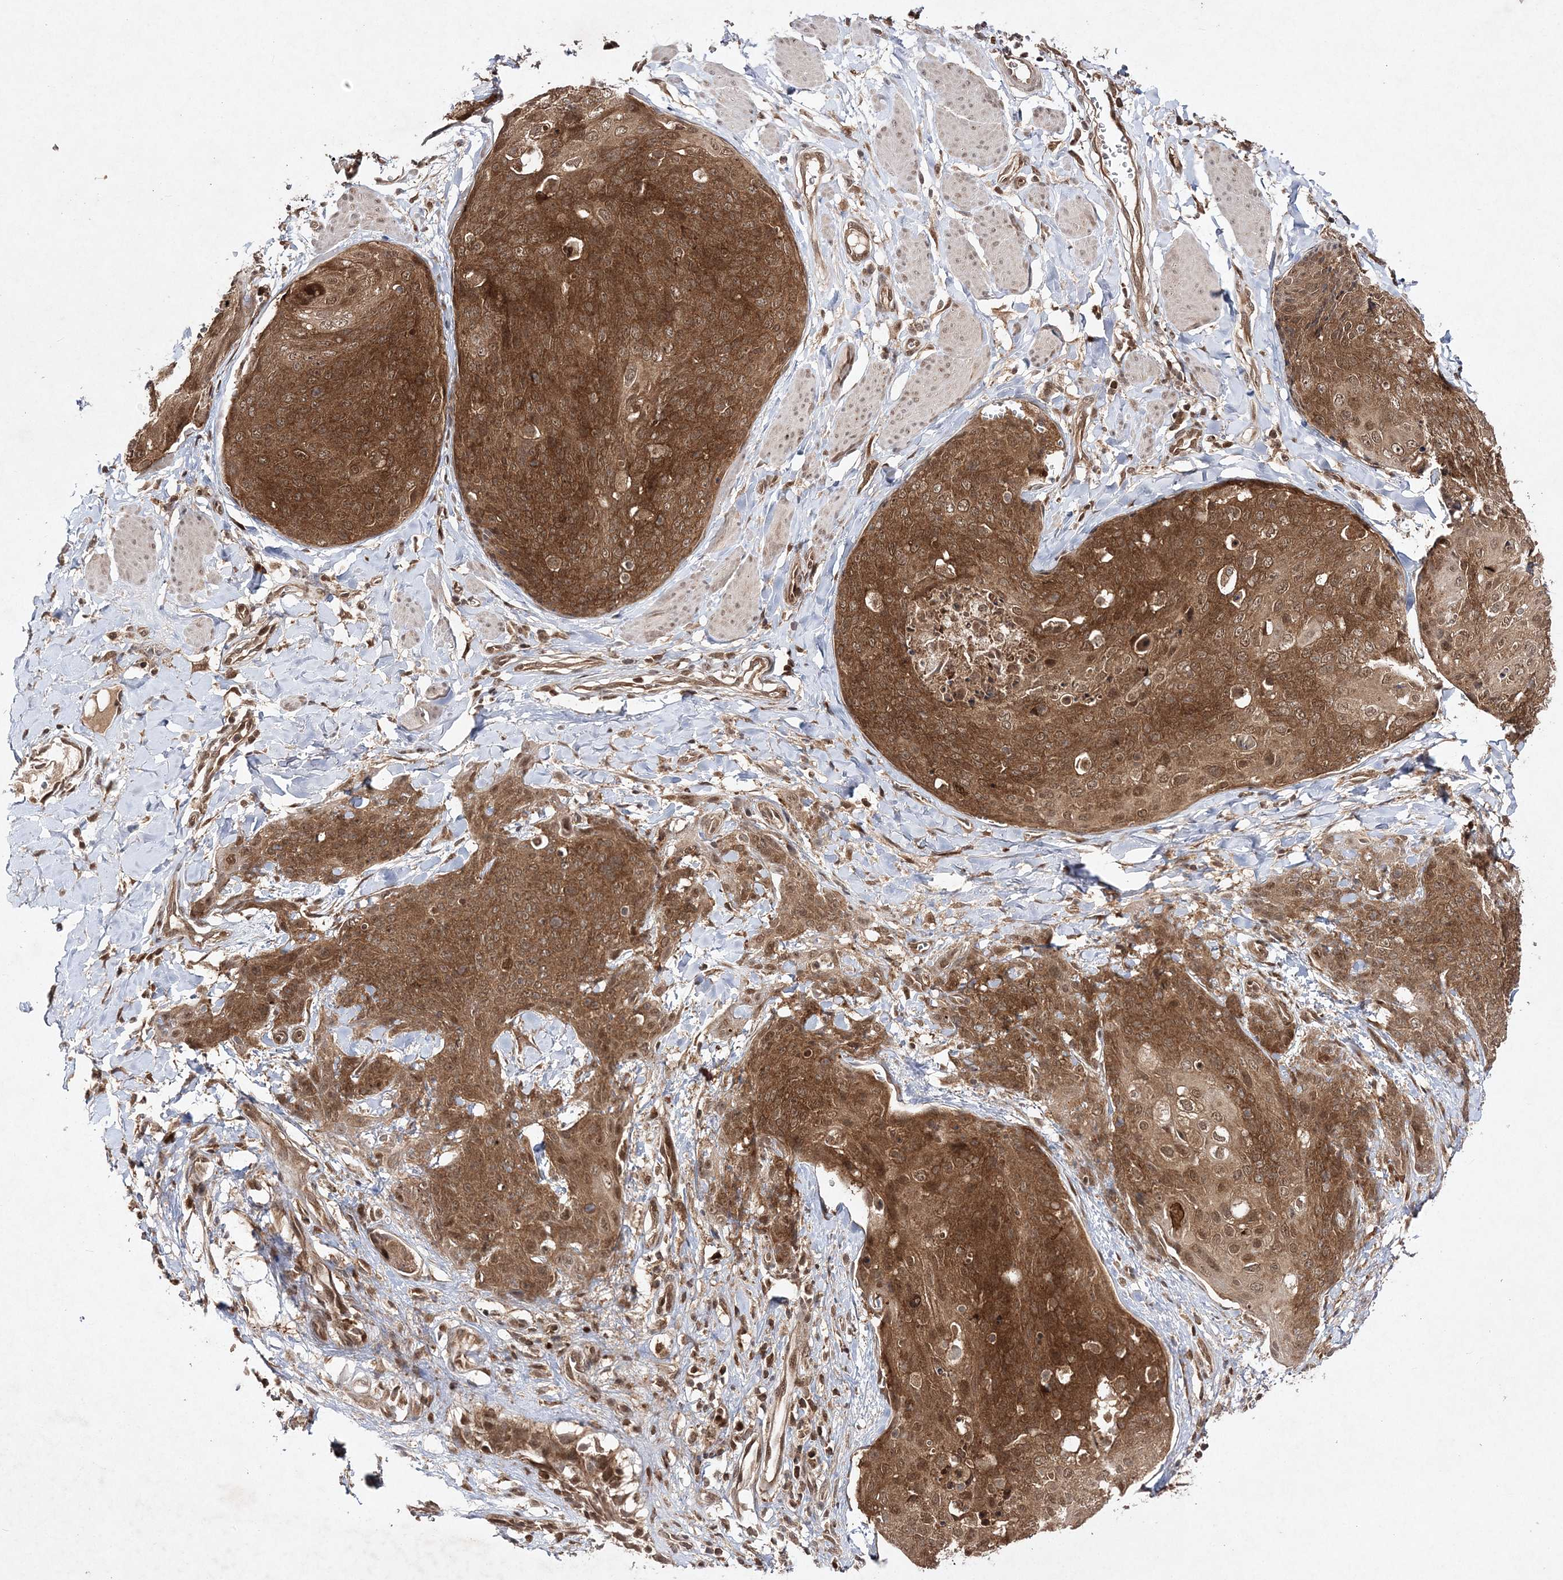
{"staining": {"intensity": "moderate", "quantity": ">75%", "location": "cytoplasmic/membranous,nuclear"}, "tissue": "skin cancer", "cell_type": "Tumor cells", "image_type": "cancer", "snomed": [{"axis": "morphology", "description": "Squamous cell carcinoma, NOS"}, {"axis": "topography", "description": "Skin"}, {"axis": "topography", "description": "Vulva"}], "caption": "A photomicrograph of skin cancer (squamous cell carcinoma) stained for a protein exhibits moderate cytoplasmic/membranous and nuclear brown staining in tumor cells.", "gene": "NIF3L1", "patient": {"sex": "female", "age": 85}}